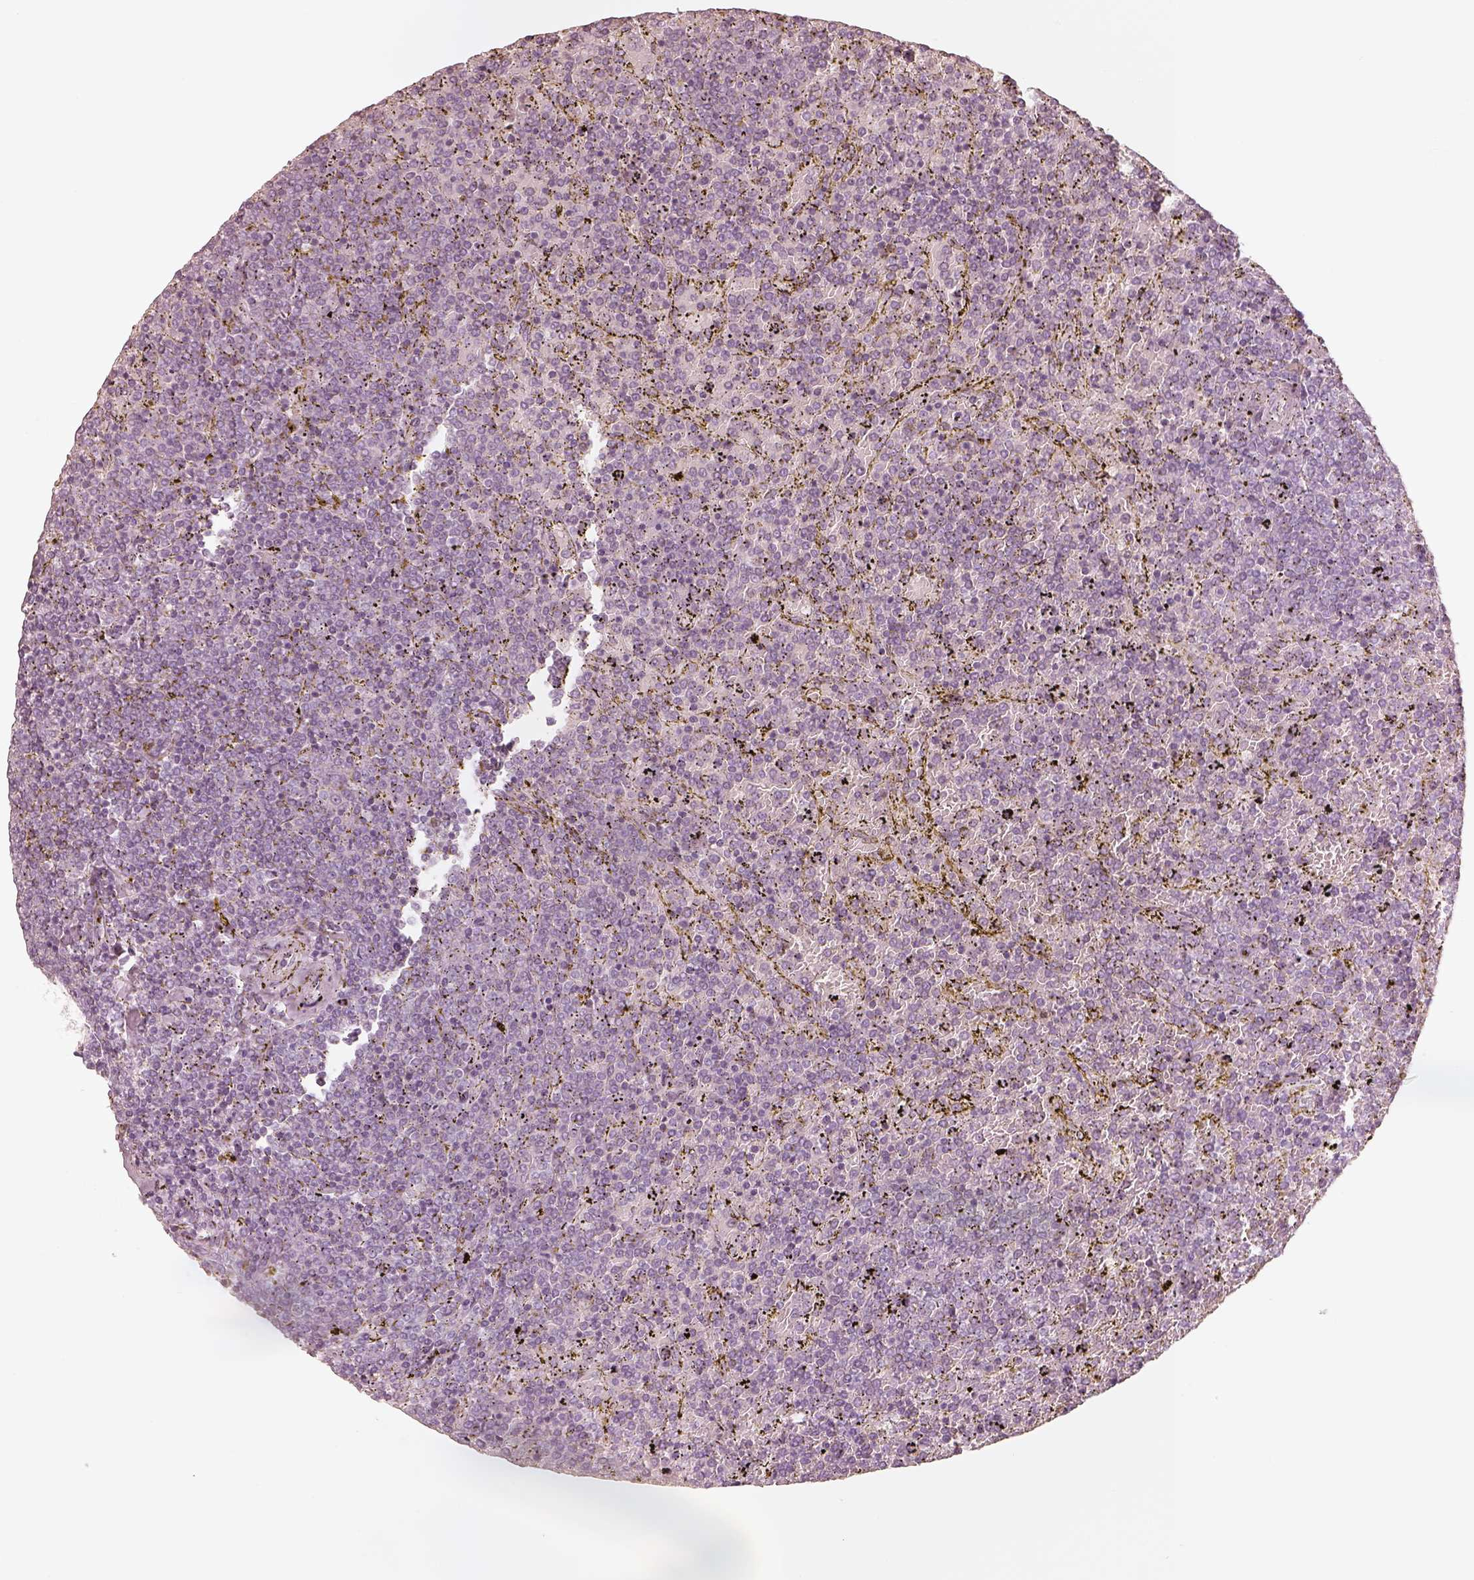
{"staining": {"intensity": "negative", "quantity": "none", "location": "none"}, "tissue": "lymphoma", "cell_type": "Tumor cells", "image_type": "cancer", "snomed": [{"axis": "morphology", "description": "Malignant lymphoma, non-Hodgkin's type, Low grade"}, {"axis": "topography", "description": "Spleen"}], "caption": "Histopathology image shows no significant protein staining in tumor cells of lymphoma. The staining is performed using DAB brown chromogen with nuclei counter-stained in using hematoxylin.", "gene": "KRT72", "patient": {"sex": "female", "age": 77}}